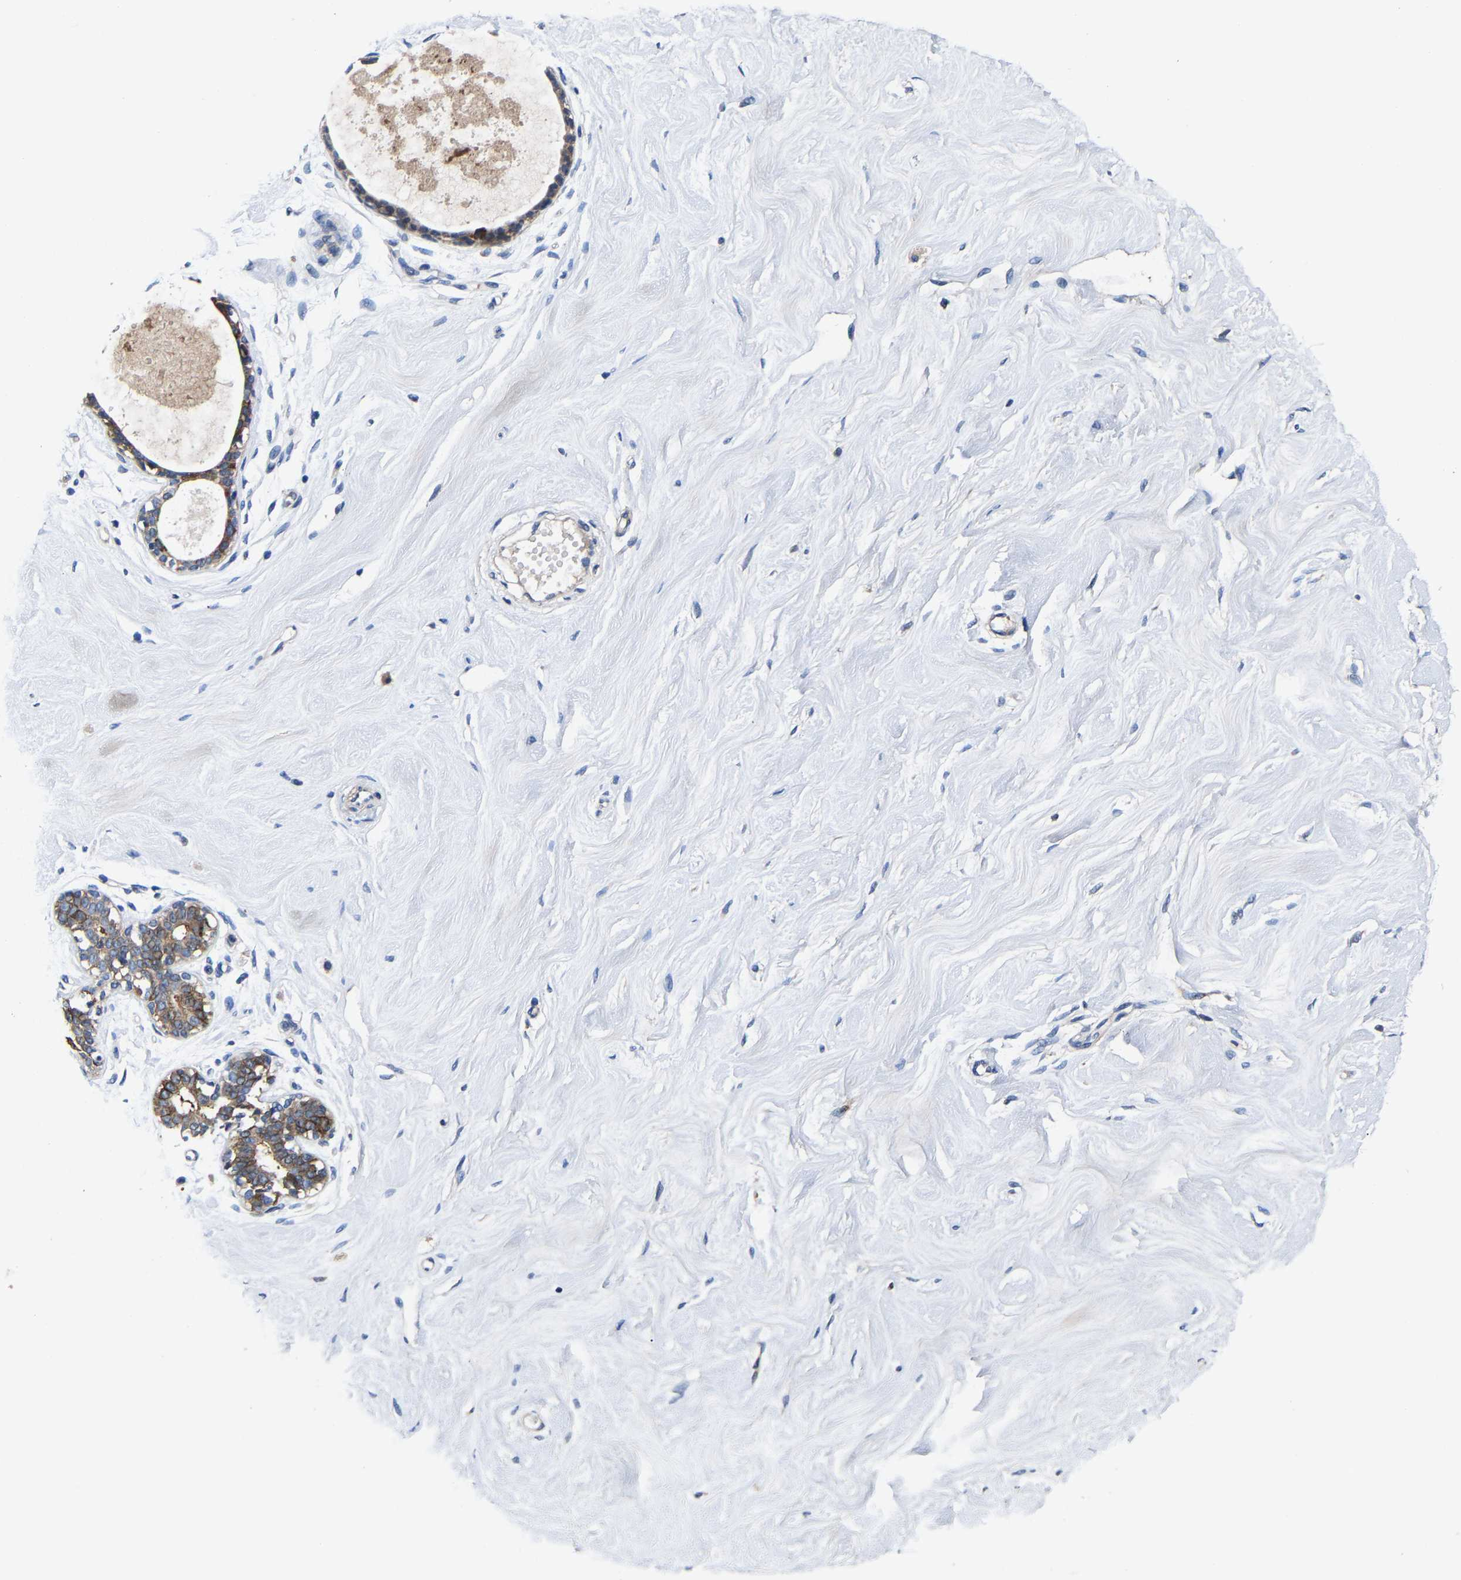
{"staining": {"intensity": "negative", "quantity": "none", "location": "none"}, "tissue": "breast", "cell_type": "Adipocytes", "image_type": "normal", "snomed": [{"axis": "morphology", "description": "Normal tissue, NOS"}, {"axis": "topography", "description": "Breast"}], "caption": "Immunohistochemistry of normal human breast exhibits no staining in adipocytes.", "gene": "SLC12A2", "patient": {"sex": "female", "age": 23}}